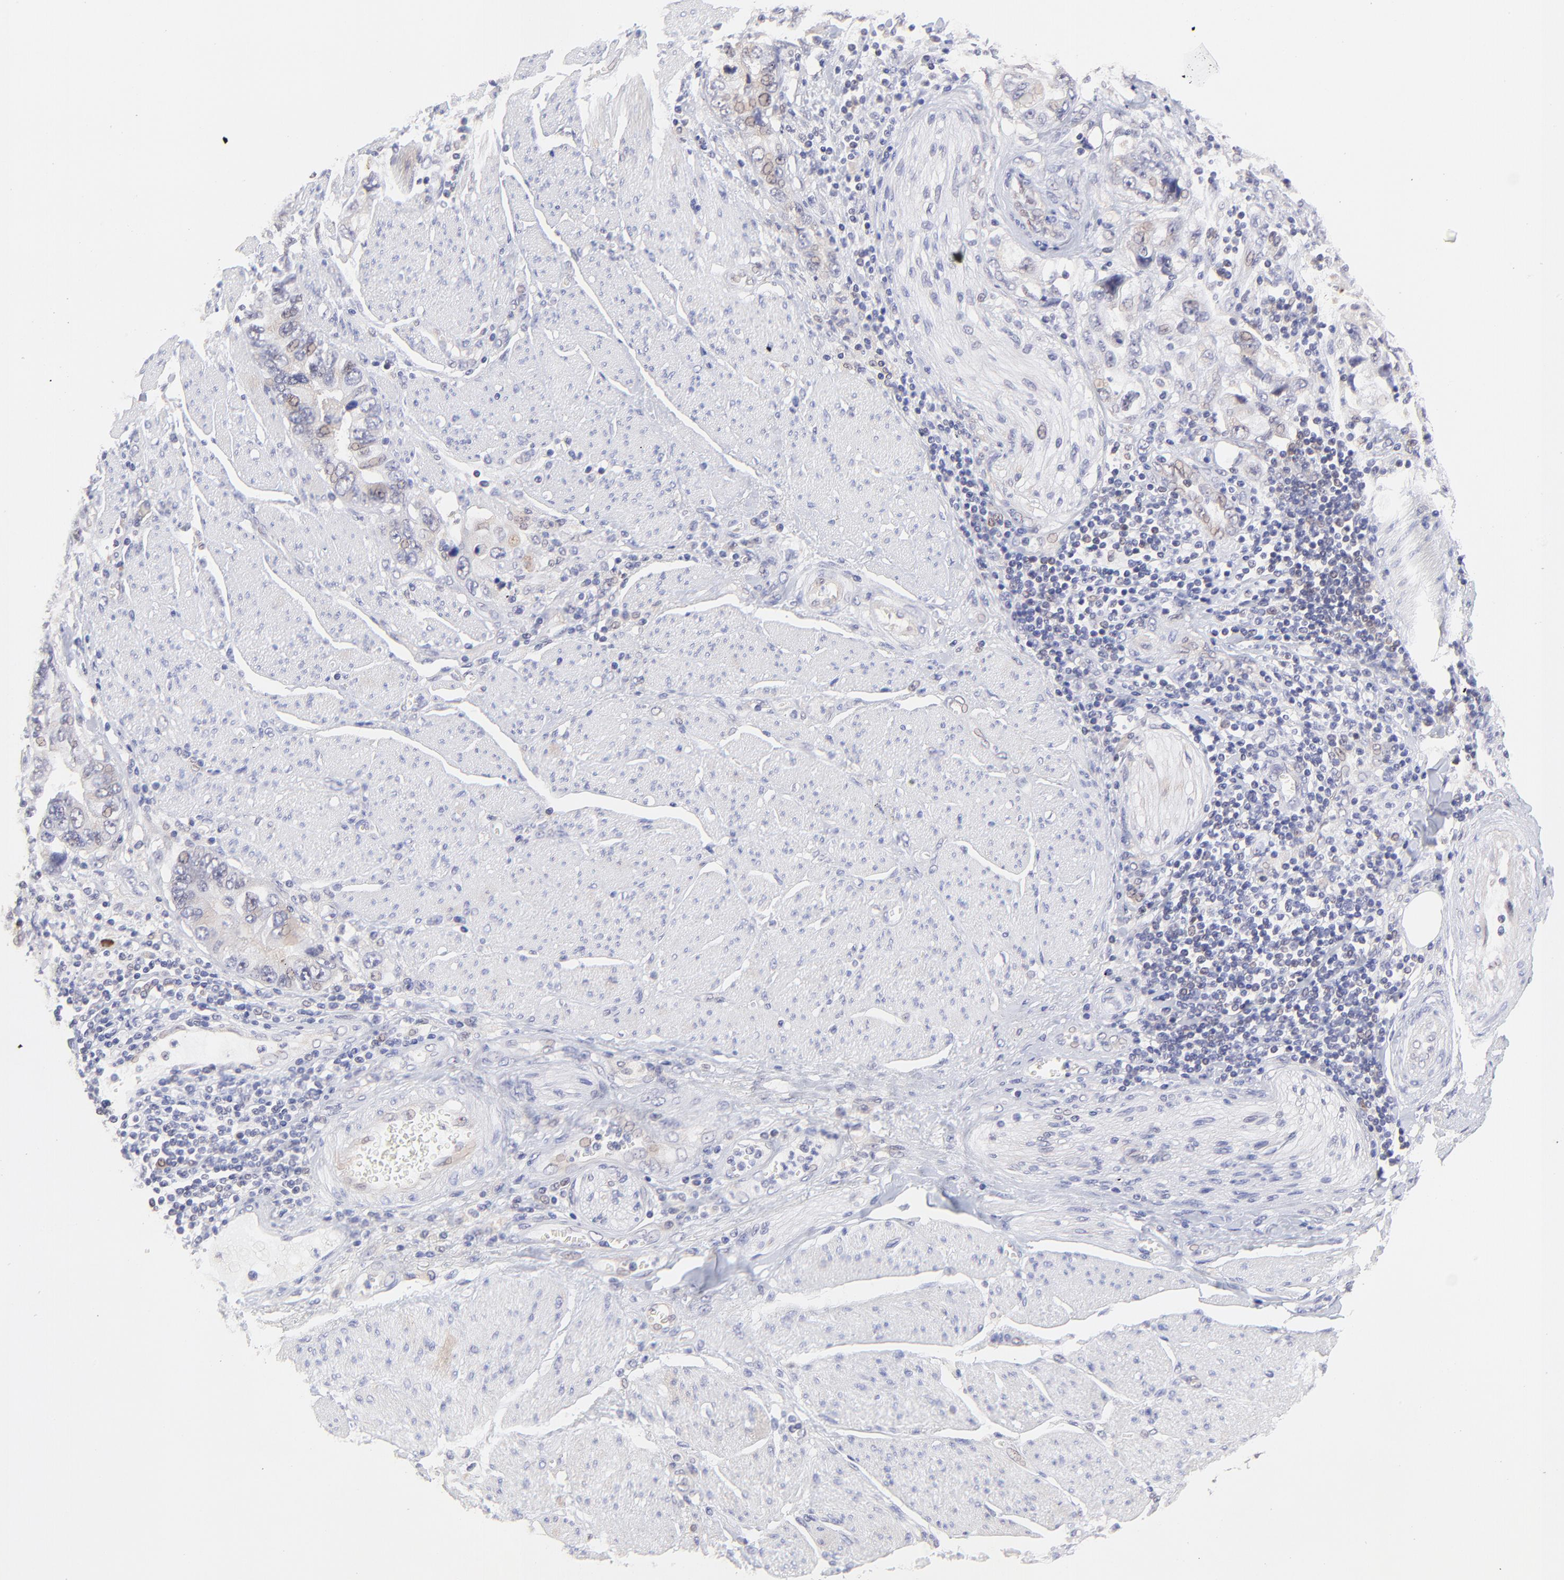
{"staining": {"intensity": "negative", "quantity": "none", "location": "none"}, "tissue": "stomach cancer", "cell_type": "Tumor cells", "image_type": "cancer", "snomed": [{"axis": "morphology", "description": "Adenocarcinoma, NOS"}, {"axis": "topography", "description": "Pancreas"}, {"axis": "topography", "description": "Stomach, upper"}], "caption": "A high-resolution histopathology image shows IHC staining of stomach cancer, which displays no significant staining in tumor cells.", "gene": "HYAL1", "patient": {"sex": "male", "age": 77}}